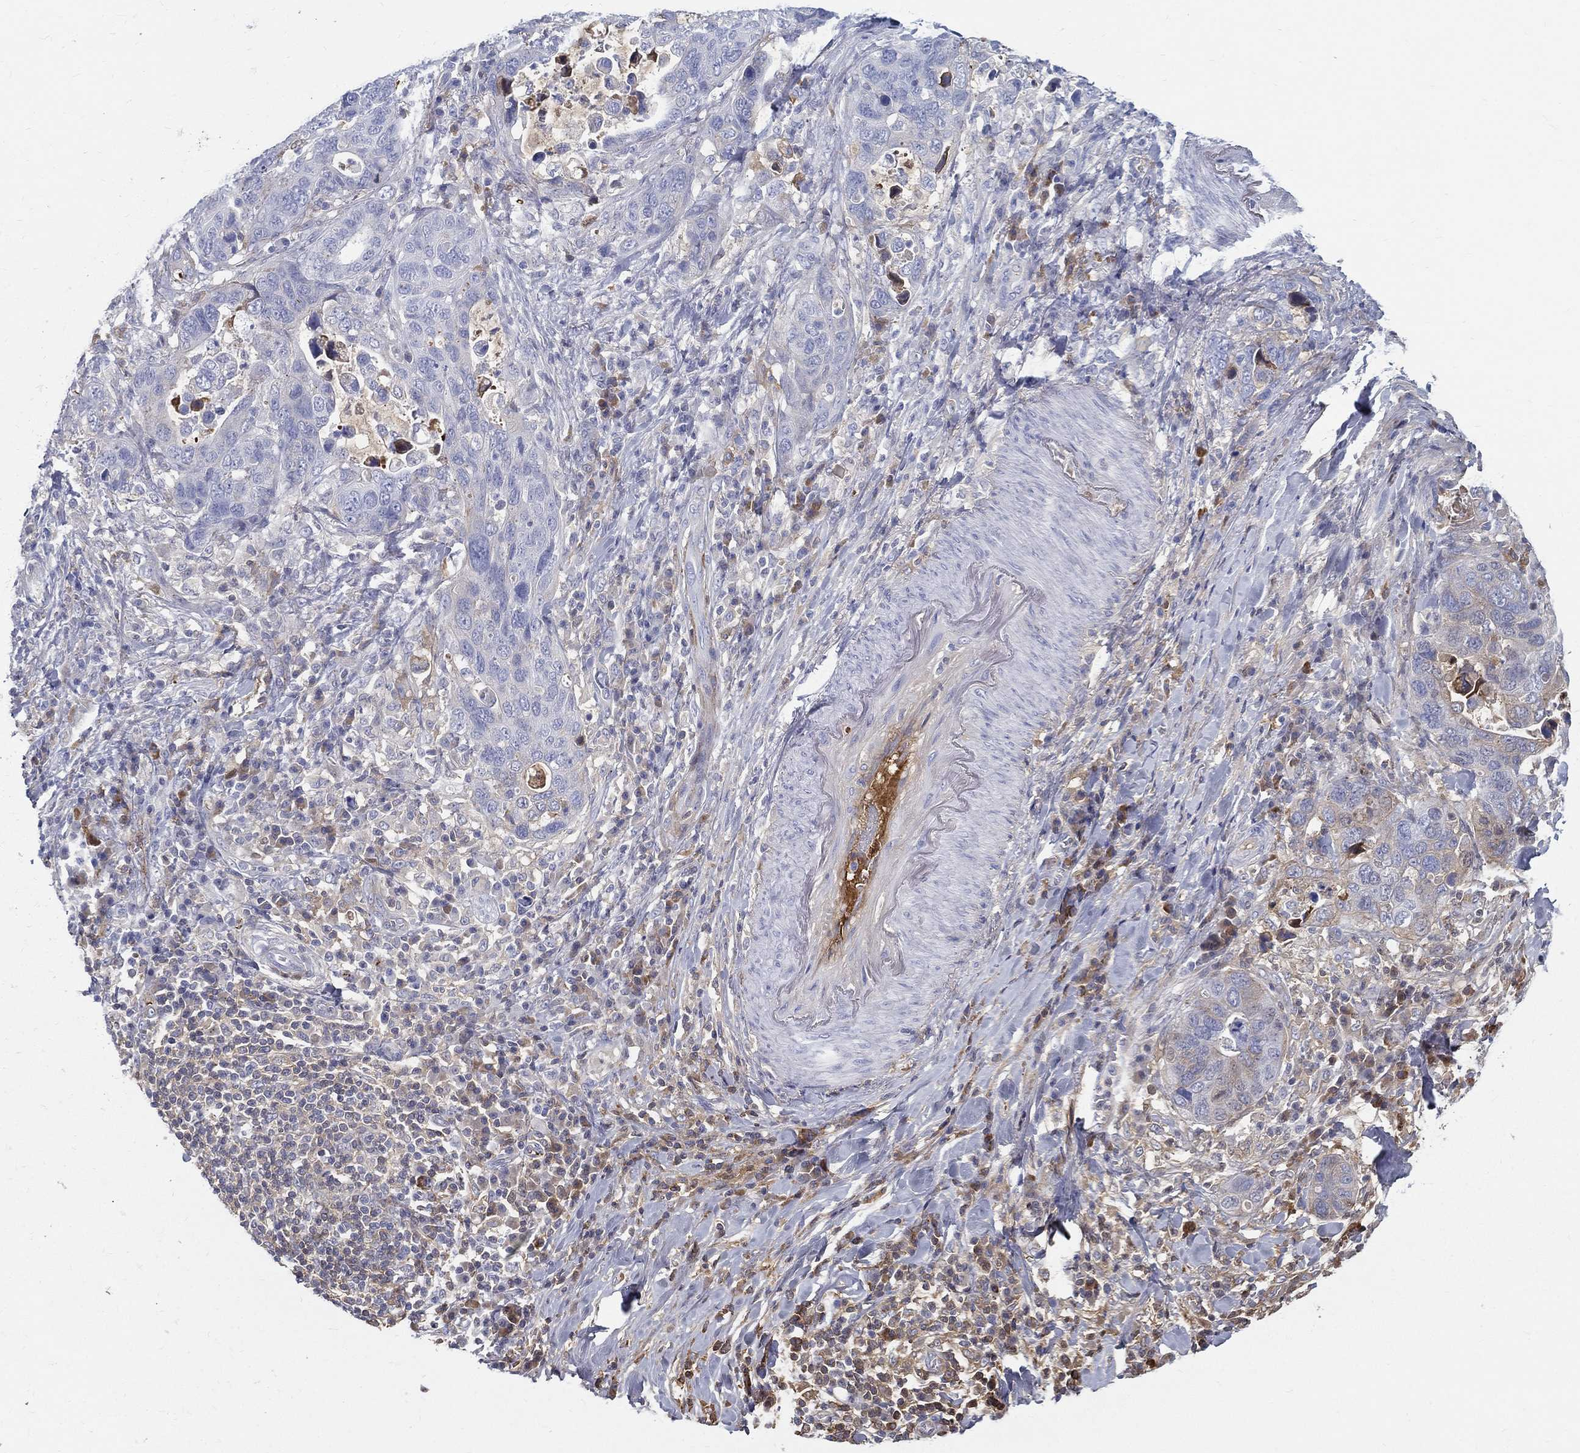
{"staining": {"intensity": "moderate", "quantity": "<25%", "location": "cytoplasmic/membranous"}, "tissue": "stomach cancer", "cell_type": "Tumor cells", "image_type": "cancer", "snomed": [{"axis": "morphology", "description": "Adenocarcinoma, NOS"}, {"axis": "topography", "description": "Stomach"}], "caption": "Immunohistochemical staining of stomach cancer (adenocarcinoma) shows moderate cytoplasmic/membranous protein positivity in about <25% of tumor cells.", "gene": "IFNB1", "patient": {"sex": "male", "age": 54}}